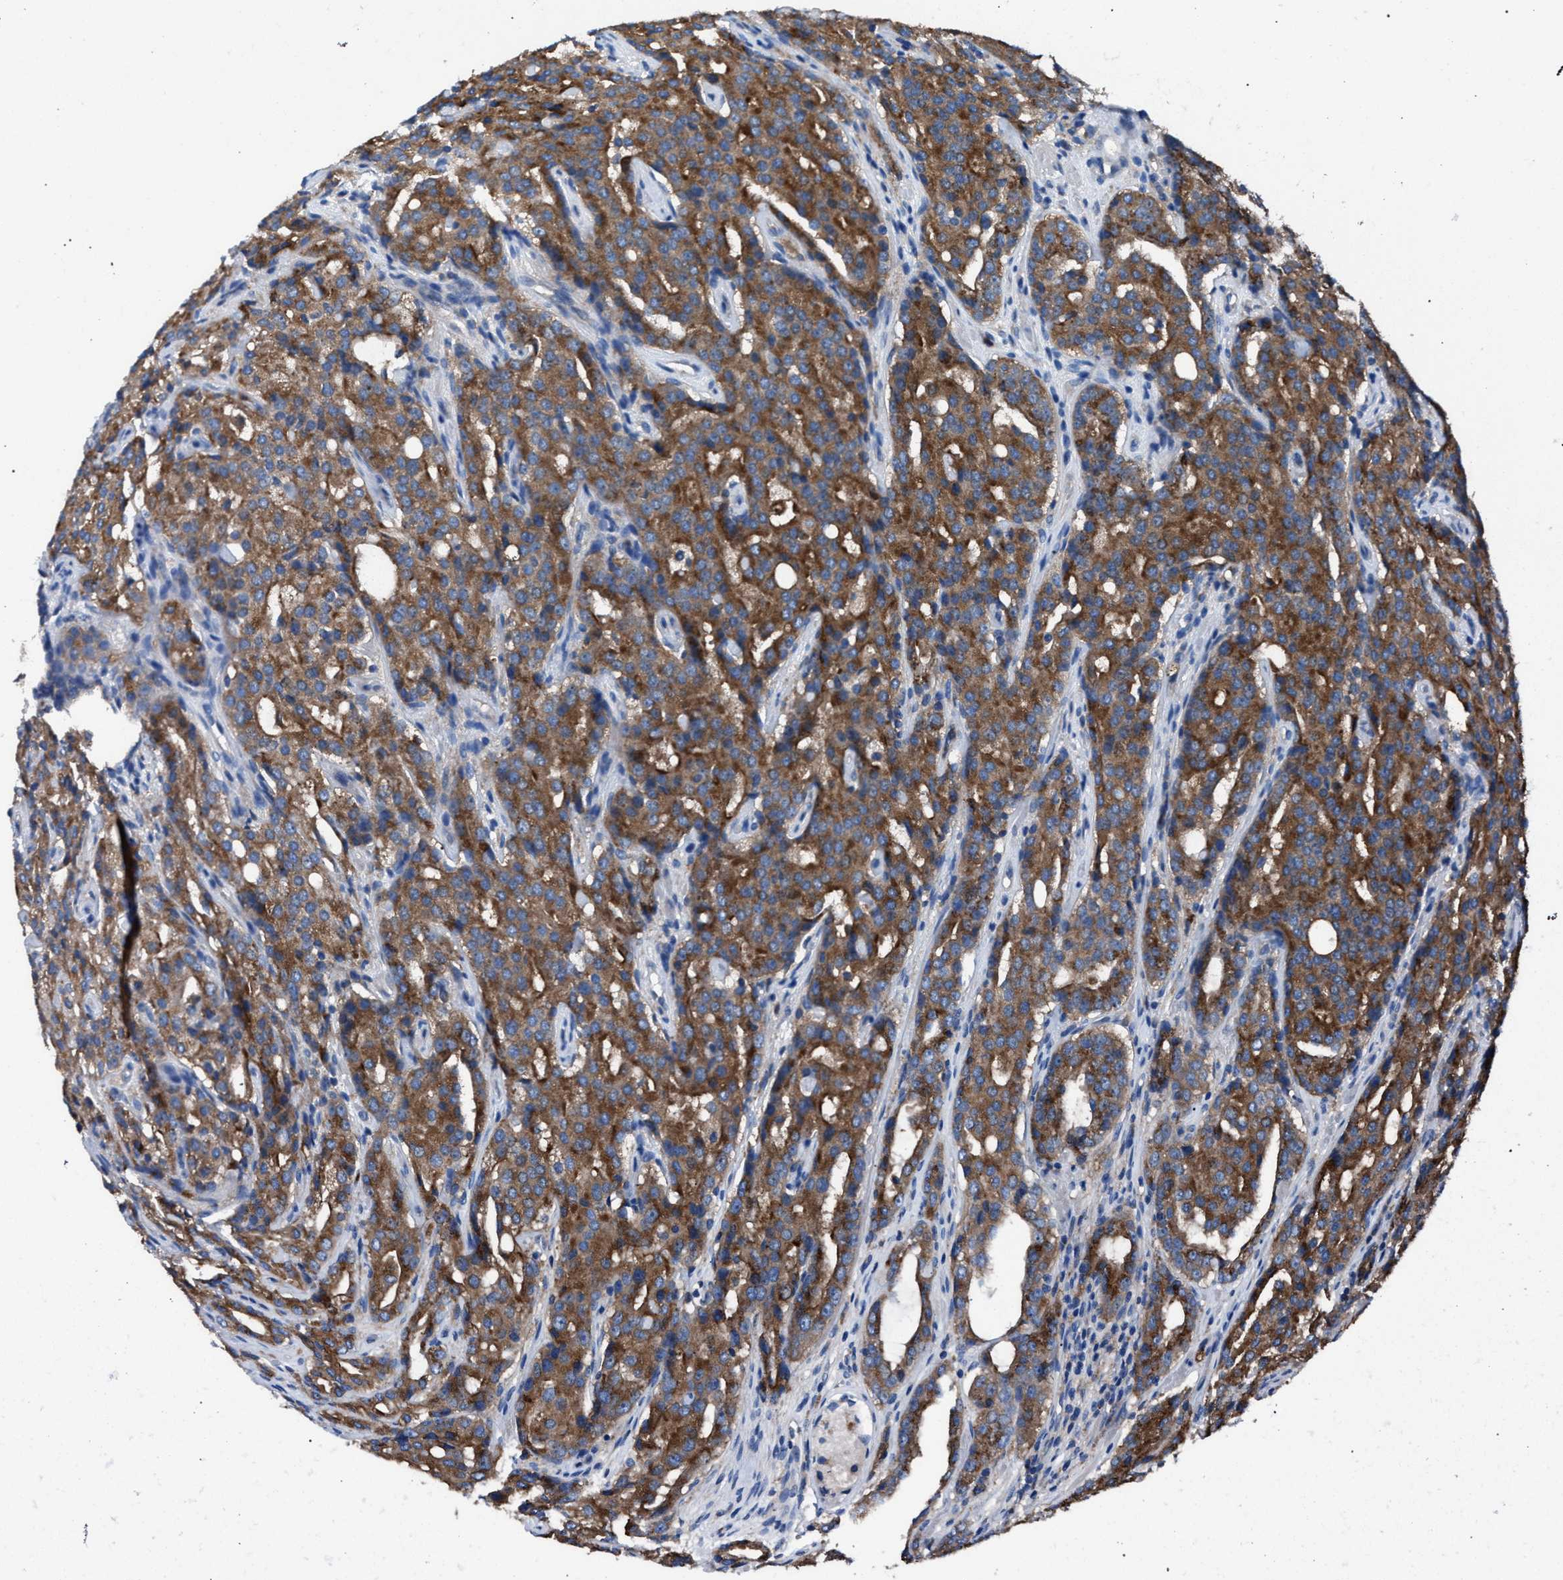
{"staining": {"intensity": "moderate", "quantity": ">75%", "location": "cytoplasmic/membranous"}, "tissue": "prostate cancer", "cell_type": "Tumor cells", "image_type": "cancer", "snomed": [{"axis": "morphology", "description": "Adenocarcinoma, High grade"}, {"axis": "topography", "description": "Prostate"}], "caption": "Immunohistochemical staining of prostate adenocarcinoma (high-grade) displays medium levels of moderate cytoplasmic/membranous staining in approximately >75% of tumor cells.", "gene": "ATP6V0A1", "patient": {"sex": "male", "age": 72}}